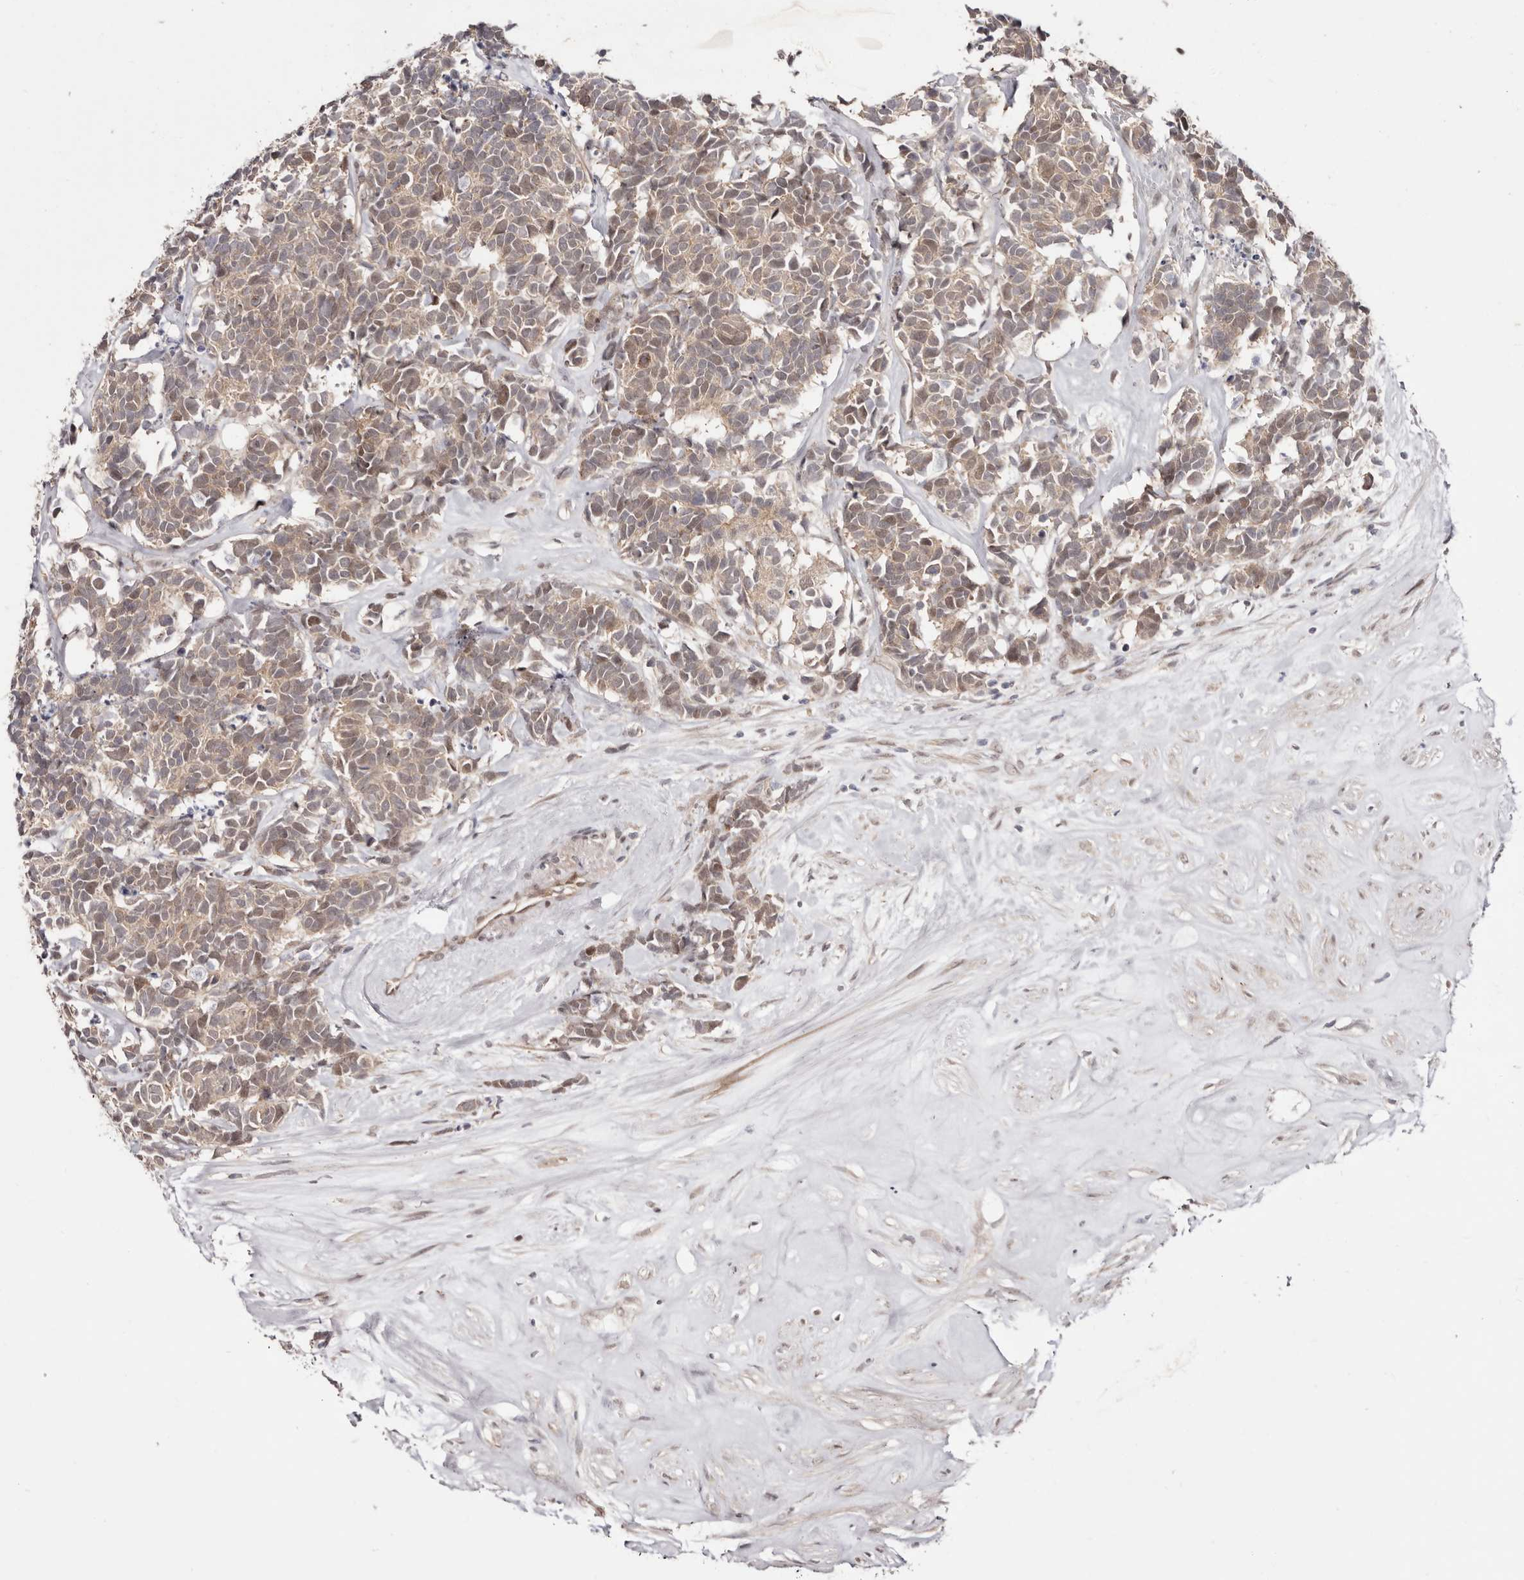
{"staining": {"intensity": "weak", "quantity": ">75%", "location": "cytoplasmic/membranous,nuclear"}, "tissue": "carcinoid", "cell_type": "Tumor cells", "image_type": "cancer", "snomed": [{"axis": "morphology", "description": "Carcinoma, NOS"}, {"axis": "morphology", "description": "Carcinoid, malignant, NOS"}, {"axis": "topography", "description": "Urinary bladder"}], "caption": "Carcinoid (malignant) stained with IHC displays weak cytoplasmic/membranous and nuclear expression in about >75% of tumor cells.", "gene": "EGR3", "patient": {"sex": "male", "age": 57}}